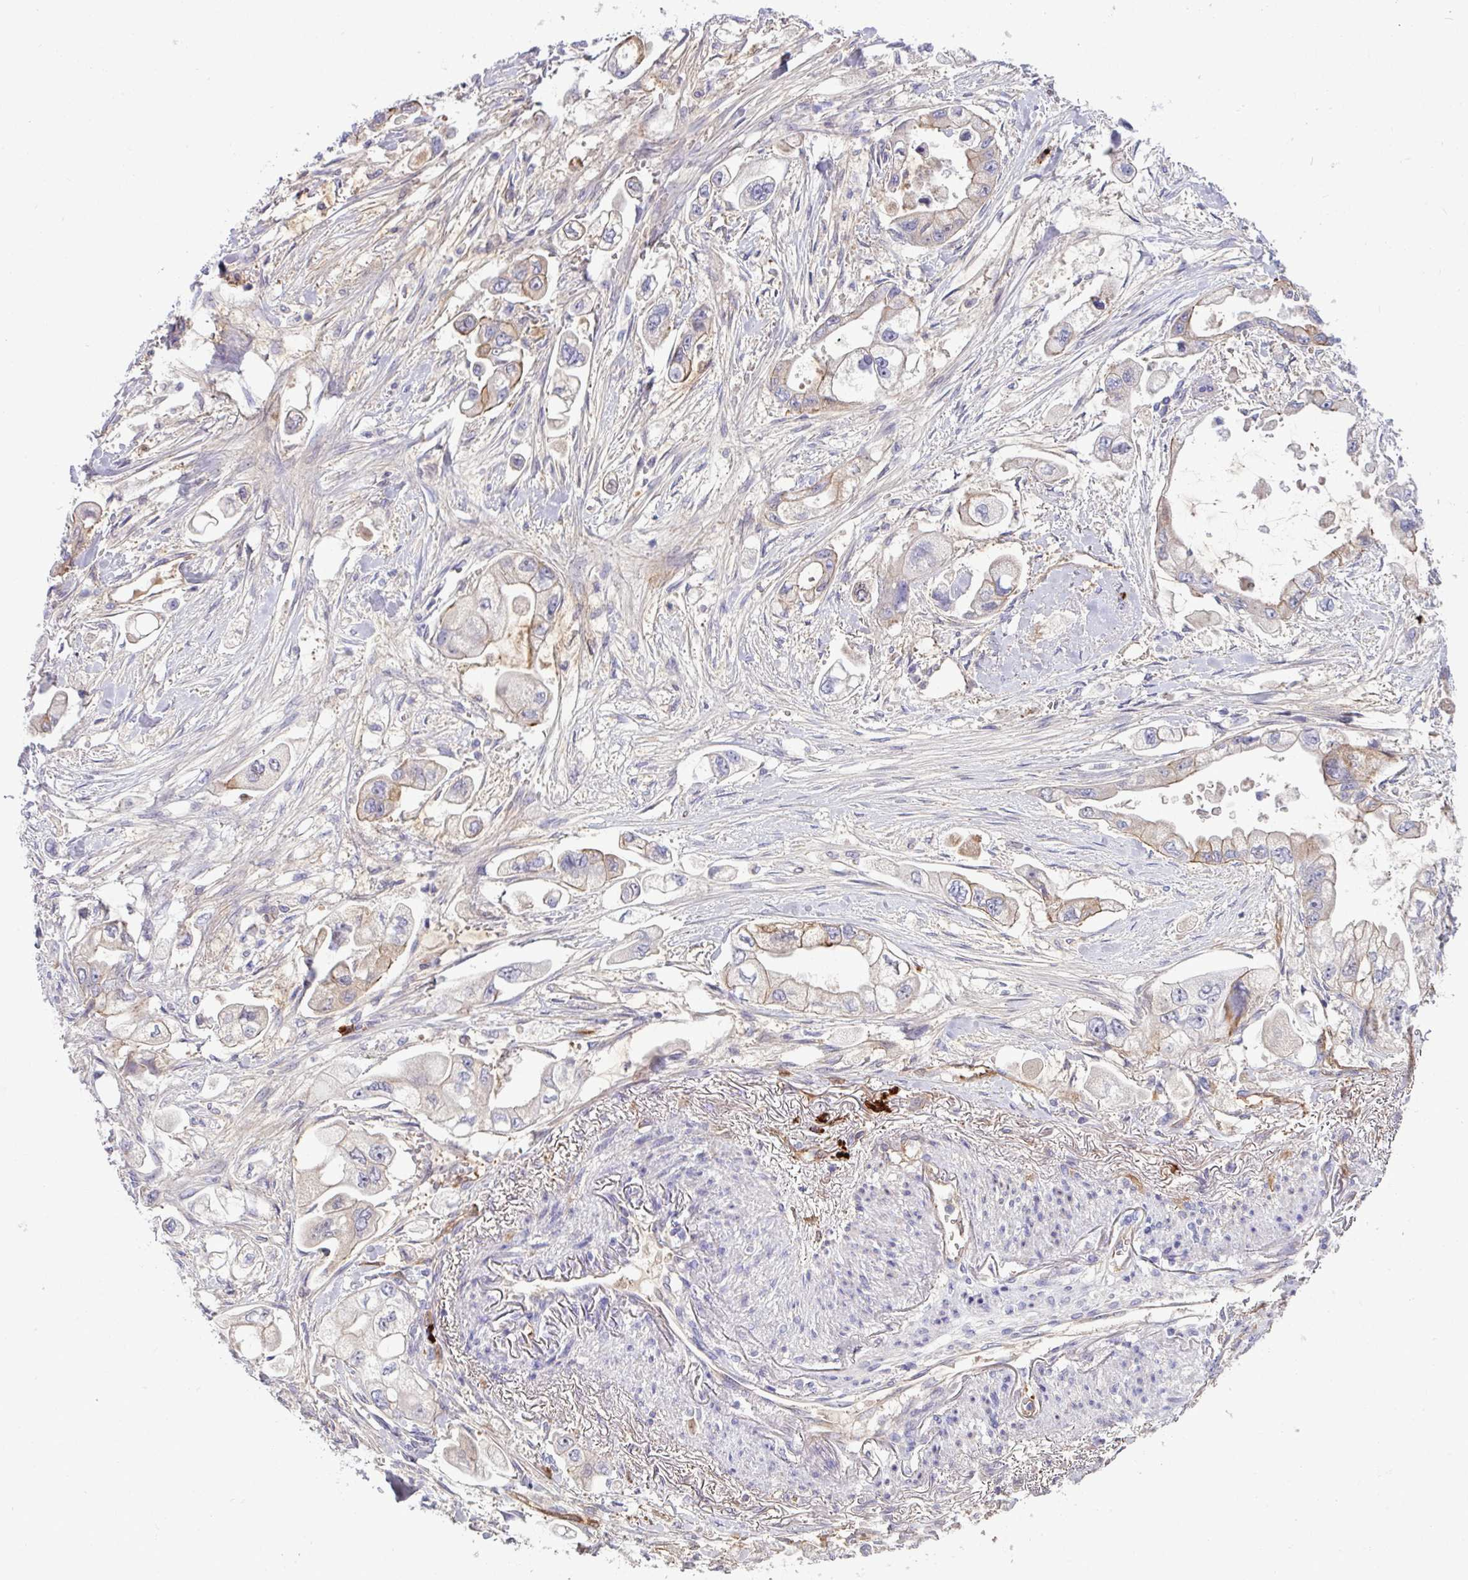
{"staining": {"intensity": "weak", "quantity": "<25%", "location": "cytoplasmic/membranous"}, "tissue": "stomach cancer", "cell_type": "Tumor cells", "image_type": "cancer", "snomed": [{"axis": "morphology", "description": "Adenocarcinoma, NOS"}, {"axis": "topography", "description": "Stomach"}], "caption": "Immunohistochemistry micrograph of human stomach cancer stained for a protein (brown), which demonstrates no expression in tumor cells.", "gene": "B4GALNT4", "patient": {"sex": "male", "age": 62}}